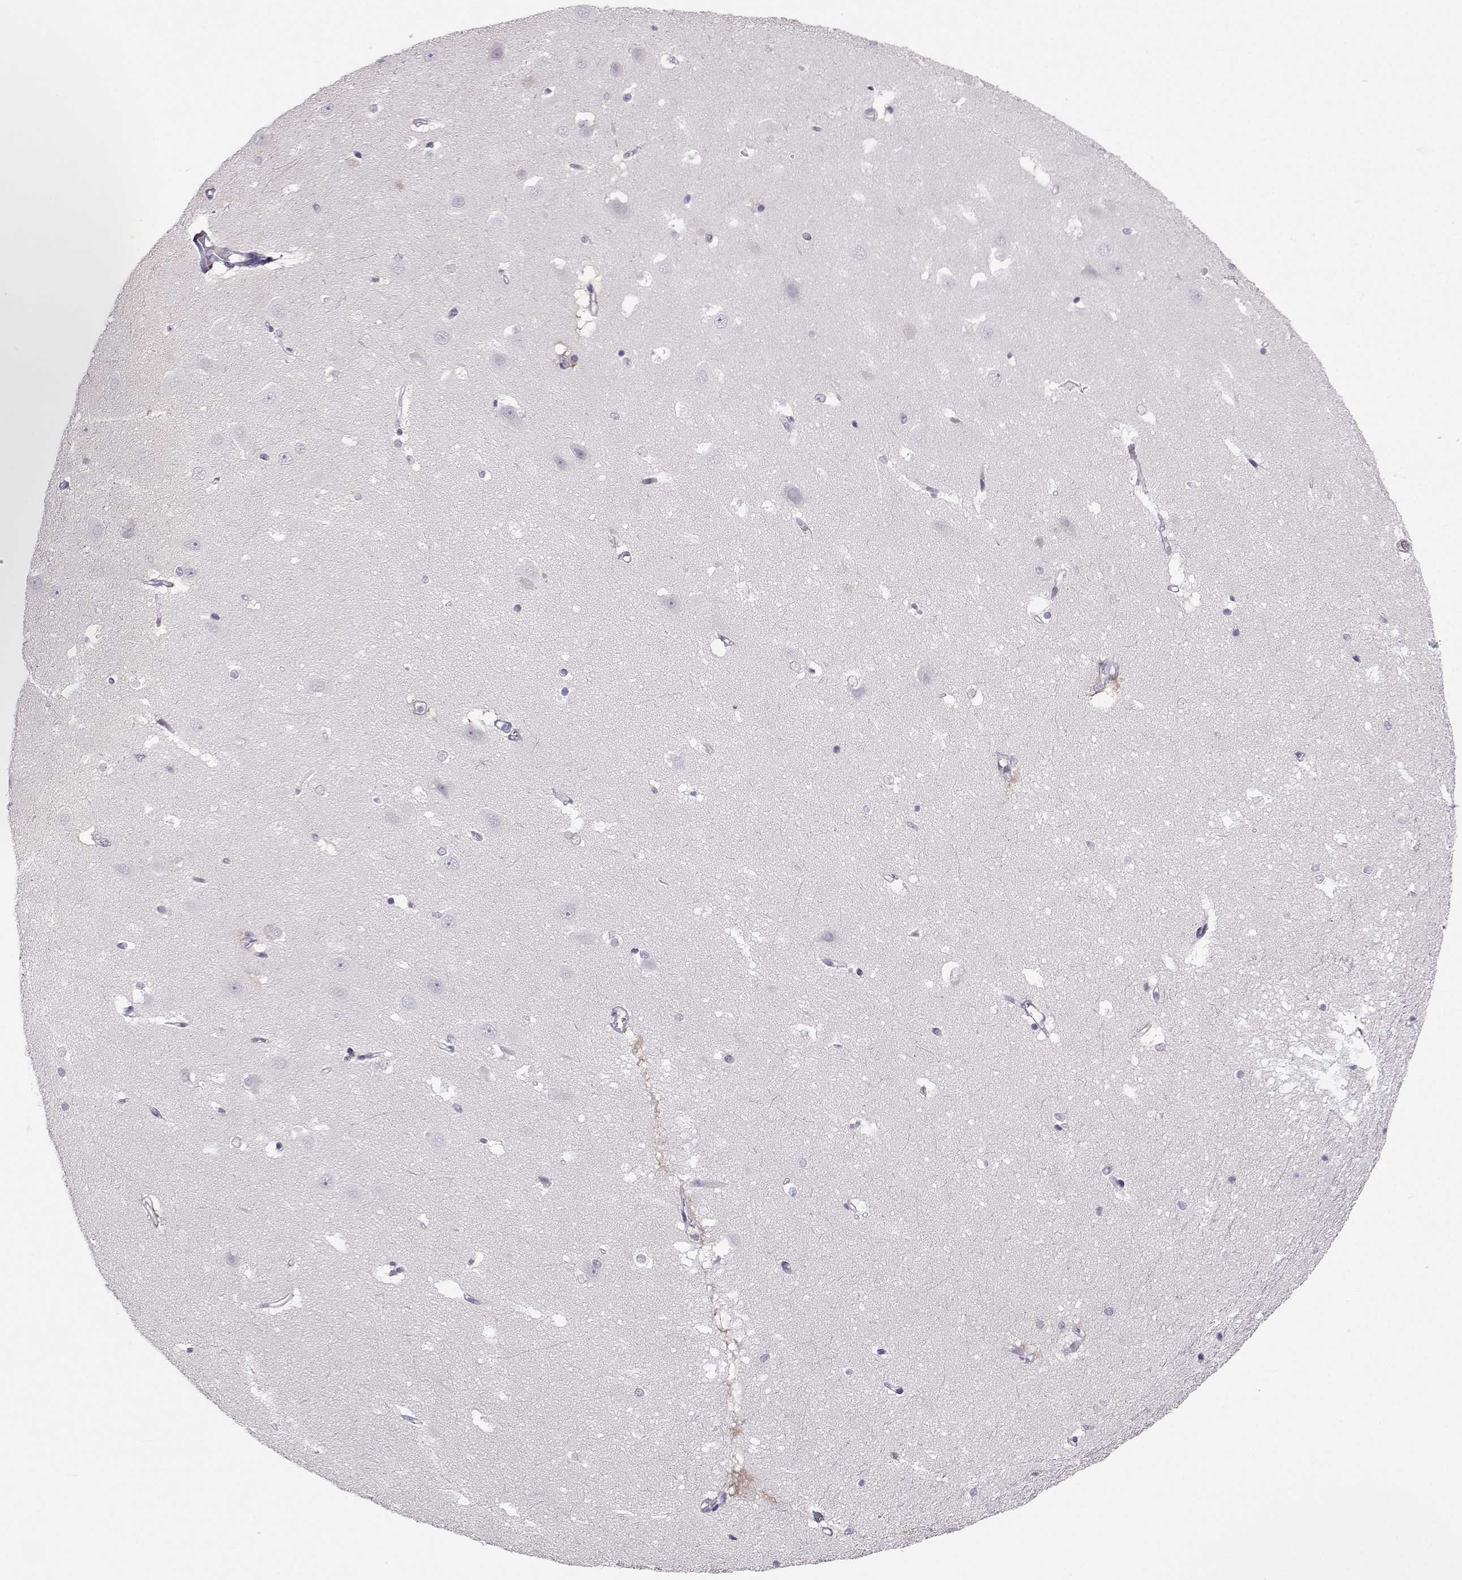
{"staining": {"intensity": "negative", "quantity": "none", "location": "none"}, "tissue": "hippocampus", "cell_type": "Glial cells", "image_type": "normal", "snomed": [{"axis": "morphology", "description": "Normal tissue, NOS"}, {"axis": "topography", "description": "Hippocampus"}], "caption": "Human hippocampus stained for a protein using immunohistochemistry (IHC) displays no positivity in glial cells.", "gene": "MROH7", "patient": {"sex": "male", "age": 44}}